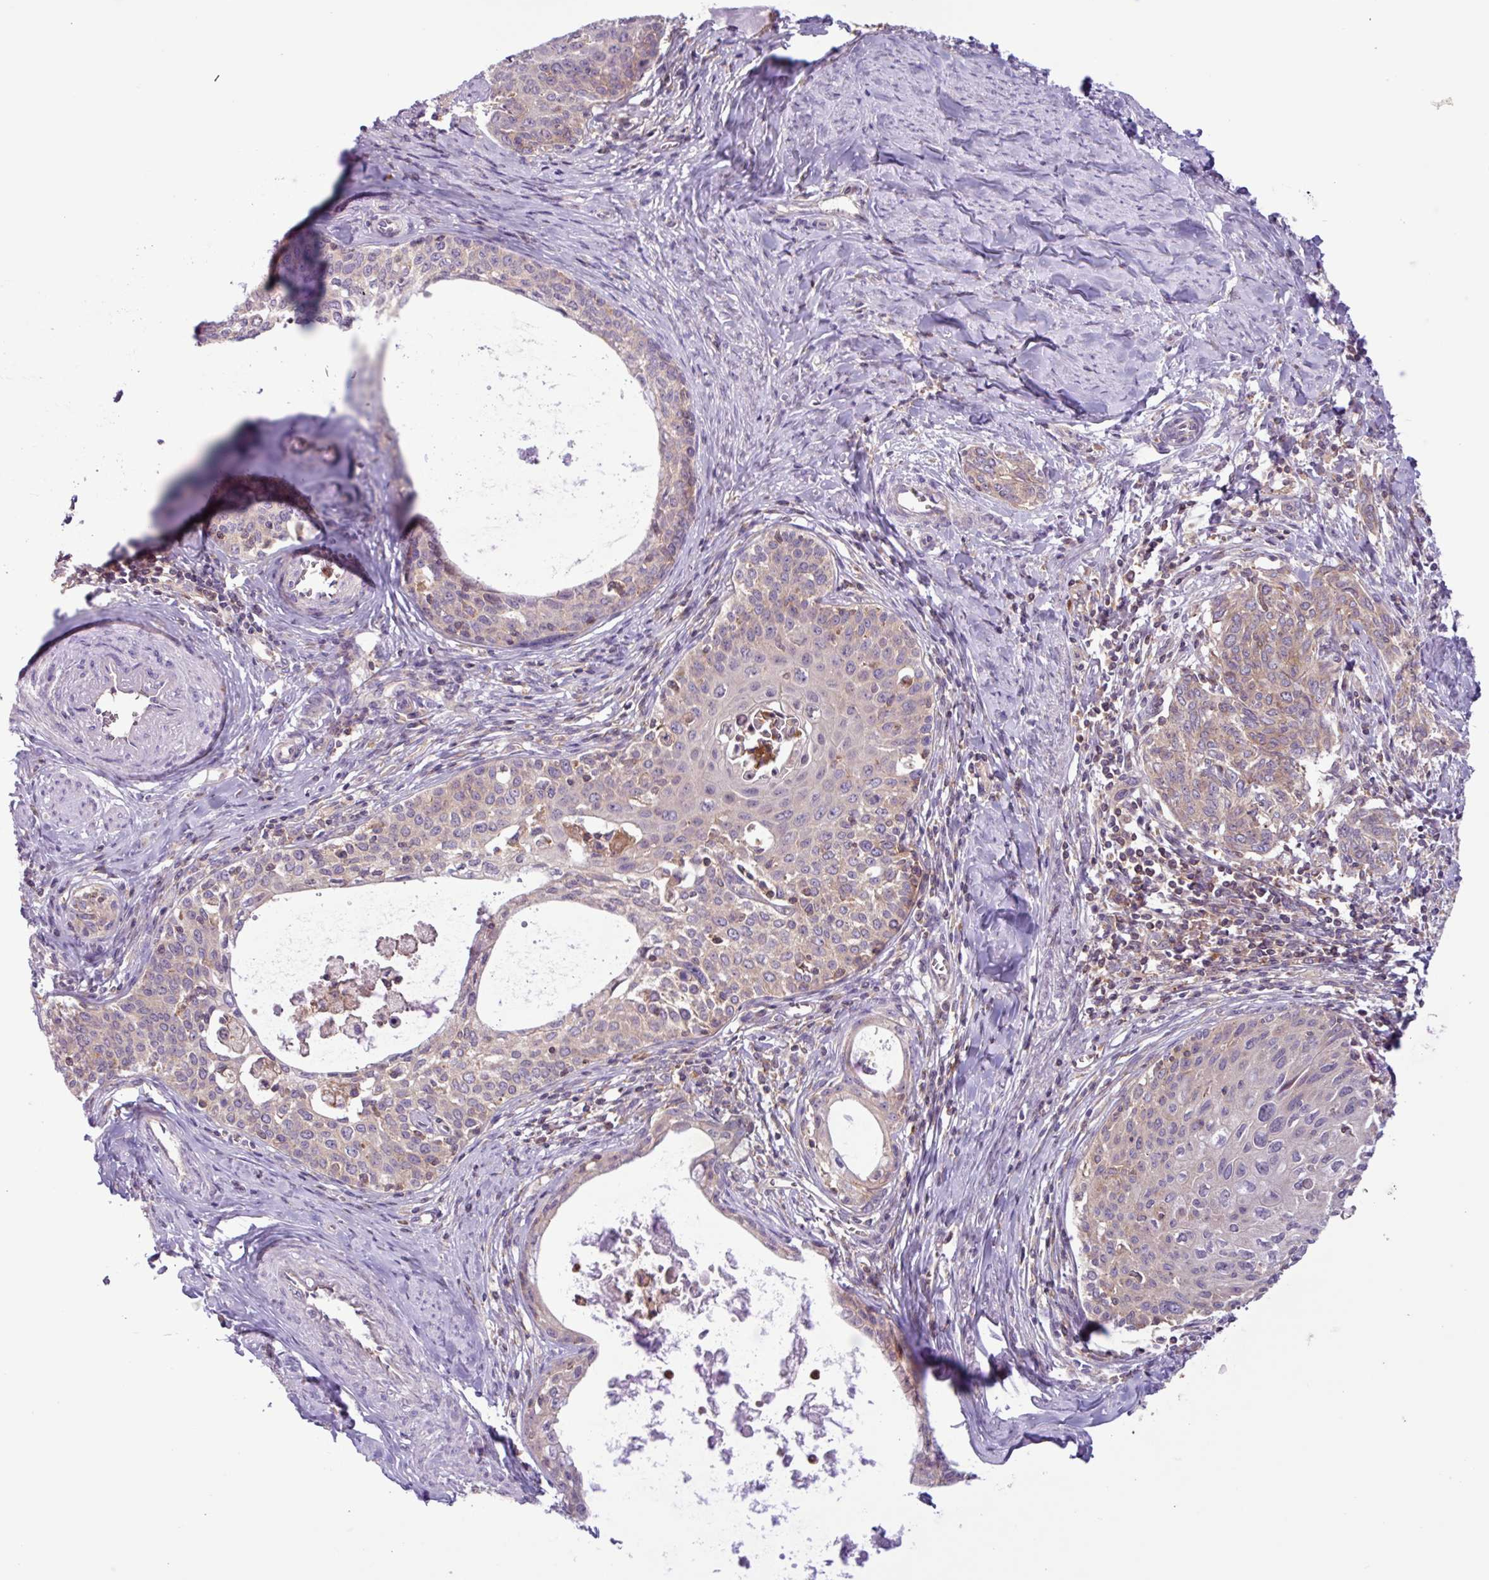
{"staining": {"intensity": "weak", "quantity": "<25%", "location": "cytoplasmic/membranous"}, "tissue": "cervical cancer", "cell_type": "Tumor cells", "image_type": "cancer", "snomed": [{"axis": "morphology", "description": "Squamous cell carcinoma, NOS"}, {"axis": "morphology", "description": "Adenocarcinoma, NOS"}, {"axis": "topography", "description": "Cervix"}], "caption": "The photomicrograph displays no staining of tumor cells in adenocarcinoma (cervical).", "gene": "ACTR3", "patient": {"sex": "female", "age": 52}}